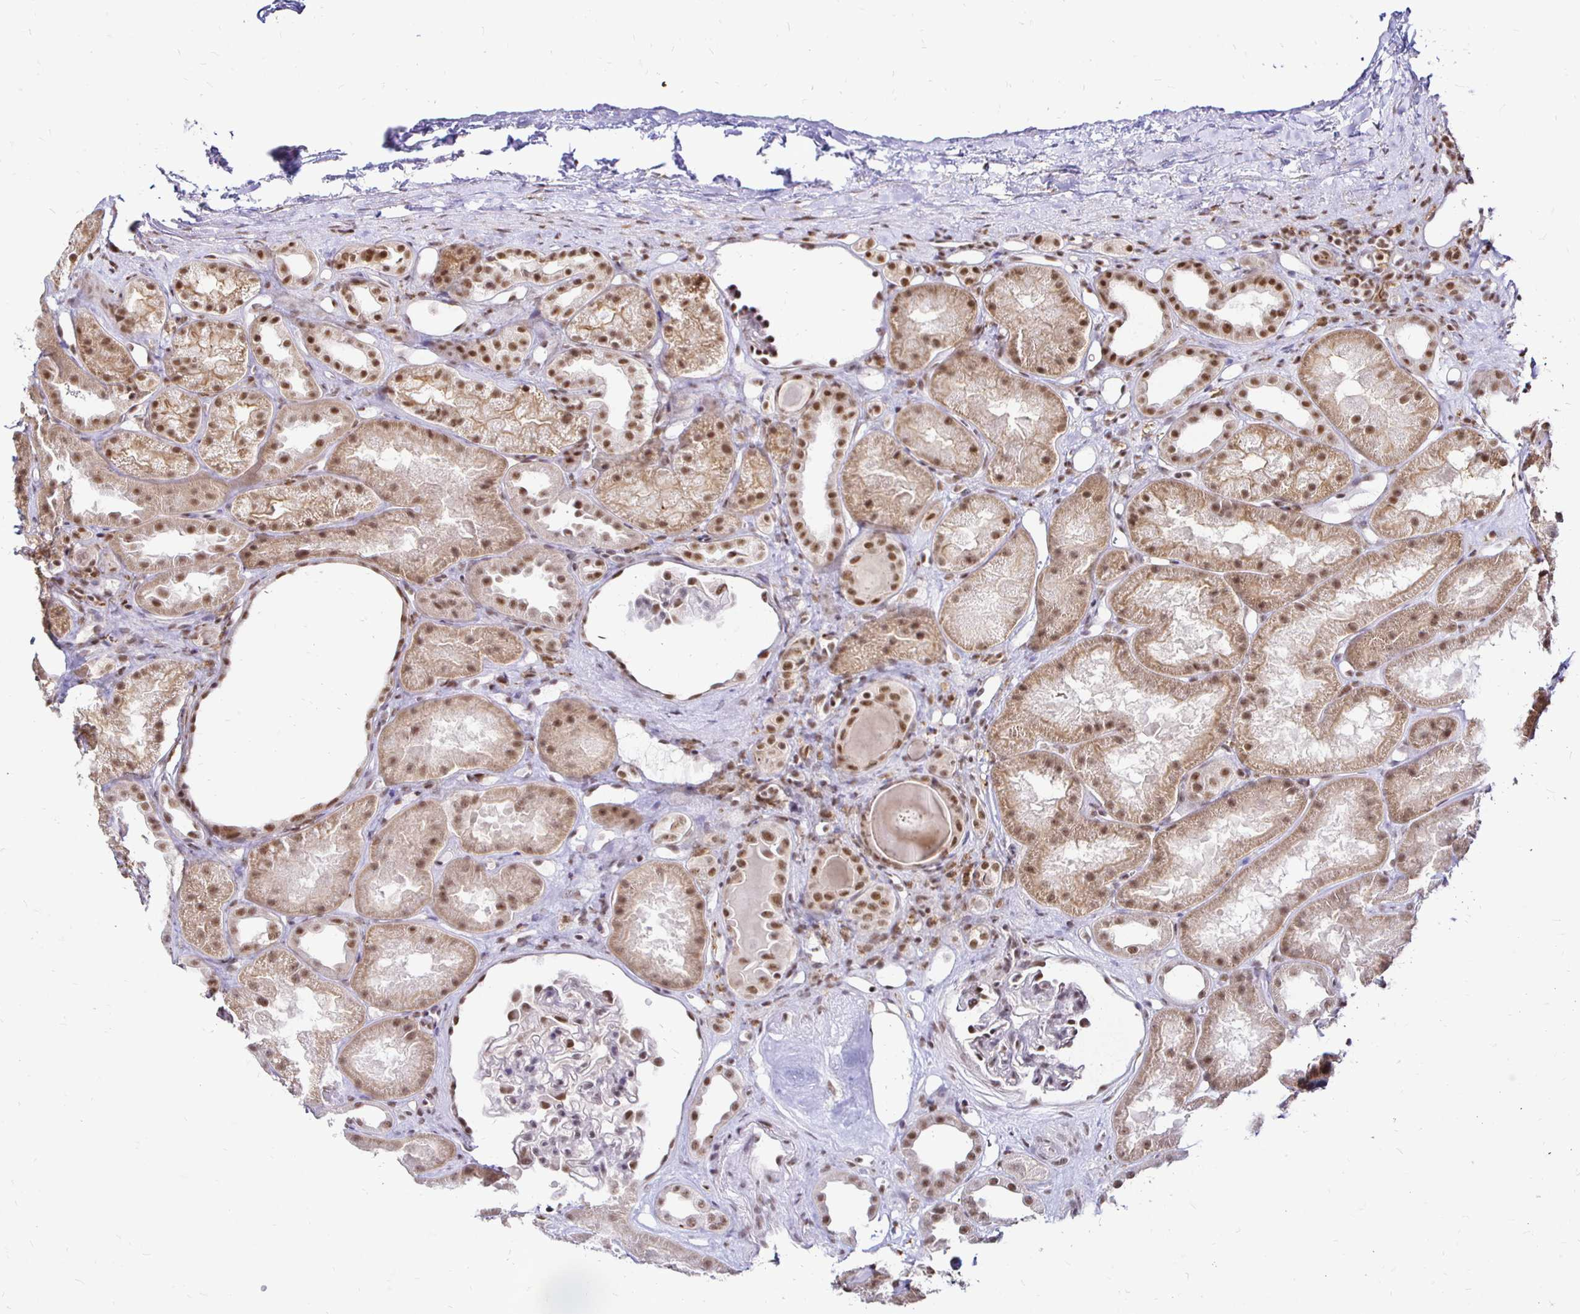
{"staining": {"intensity": "moderate", "quantity": ">75%", "location": "nuclear"}, "tissue": "kidney", "cell_type": "Cells in glomeruli", "image_type": "normal", "snomed": [{"axis": "morphology", "description": "Normal tissue, NOS"}, {"axis": "topography", "description": "Kidney"}], "caption": "The immunohistochemical stain highlights moderate nuclear positivity in cells in glomeruli of unremarkable kidney. The staining was performed using DAB, with brown indicating positive protein expression. Nuclei are stained blue with hematoxylin.", "gene": "SIN3A", "patient": {"sex": "male", "age": 61}}